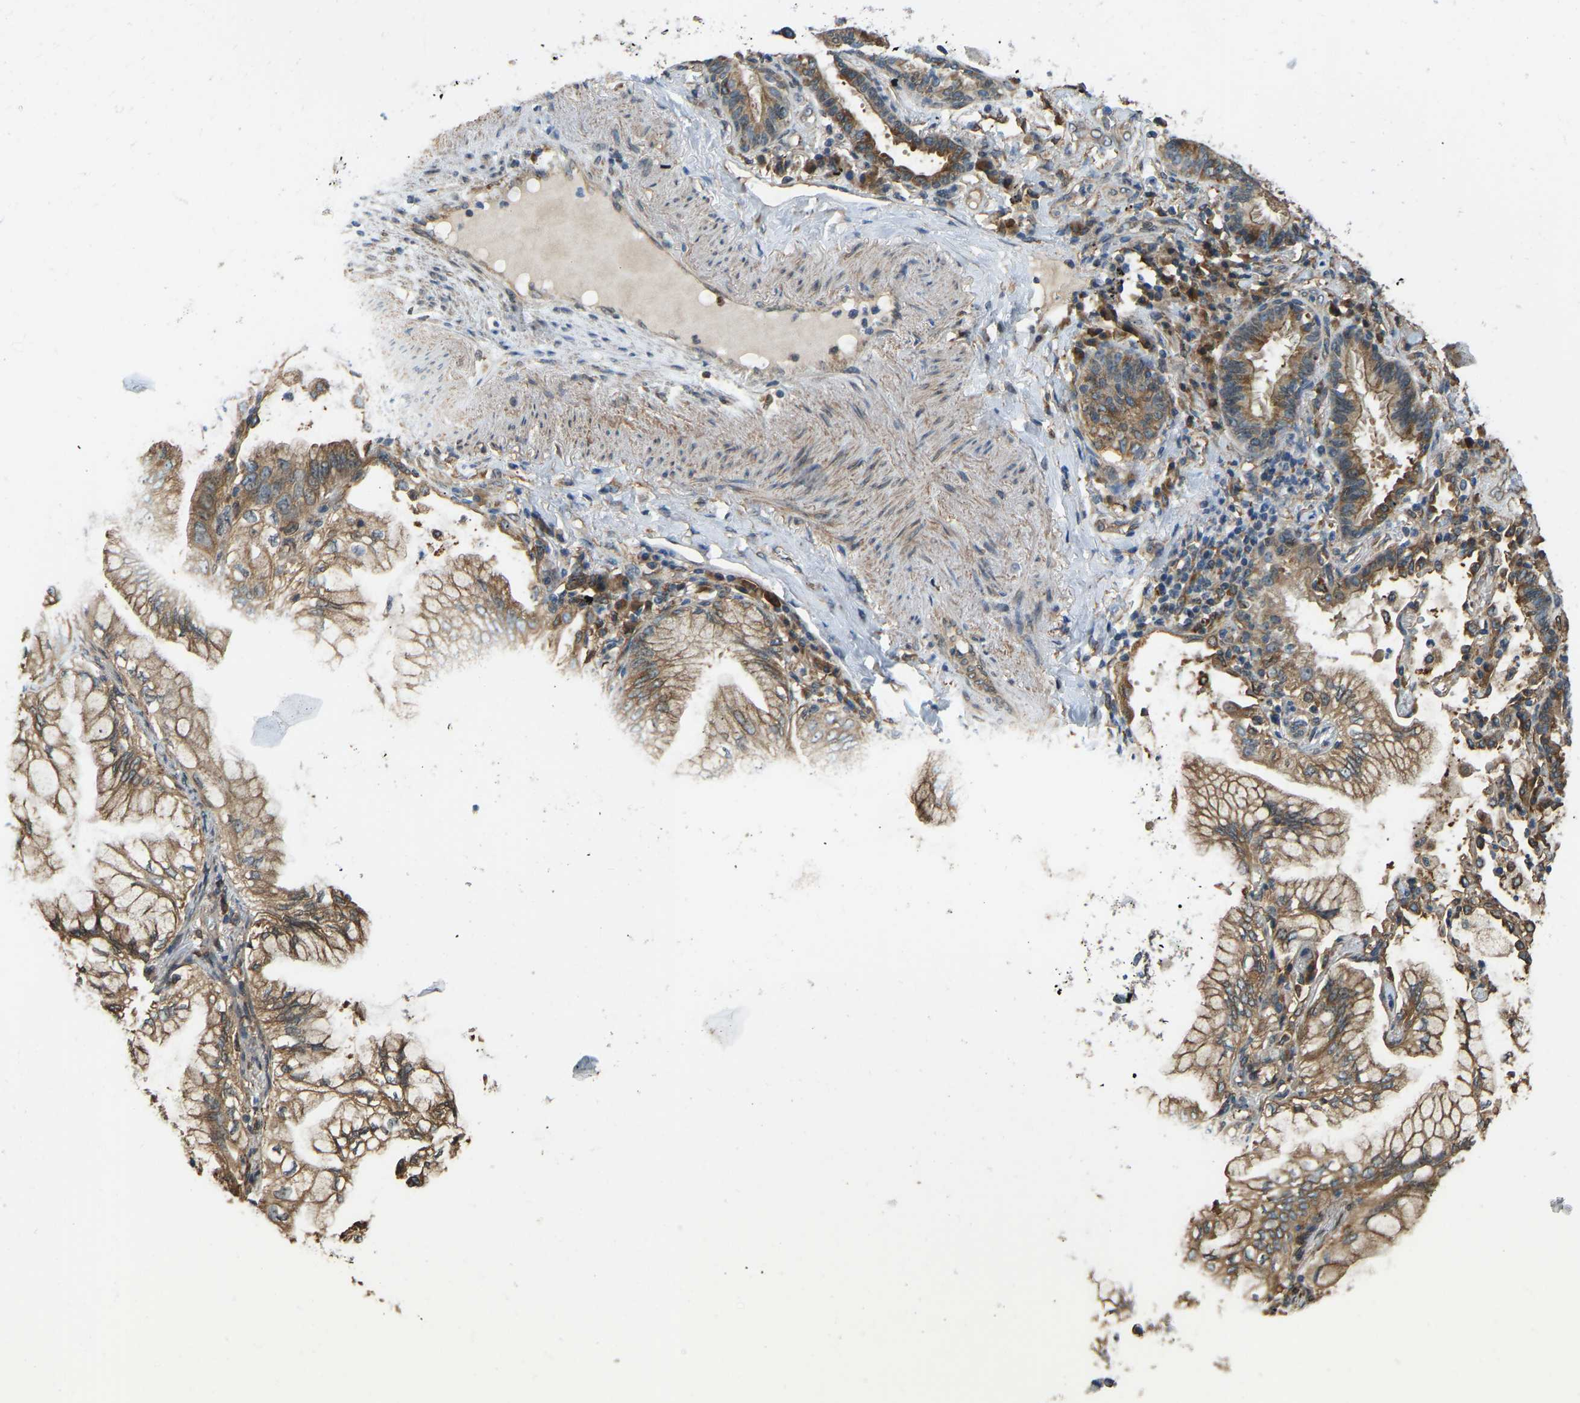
{"staining": {"intensity": "moderate", "quantity": ">75%", "location": "cytoplasmic/membranous"}, "tissue": "lung cancer", "cell_type": "Tumor cells", "image_type": "cancer", "snomed": [{"axis": "morphology", "description": "Adenocarcinoma, NOS"}, {"axis": "topography", "description": "Lung"}], "caption": "About >75% of tumor cells in adenocarcinoma (lung) reveal moderate cytoplasmic/membranous protein staining as visualized by brown immunohistochemical staining.", "gene": "OS9", "patient": {"sex": "female", "age": 70}}